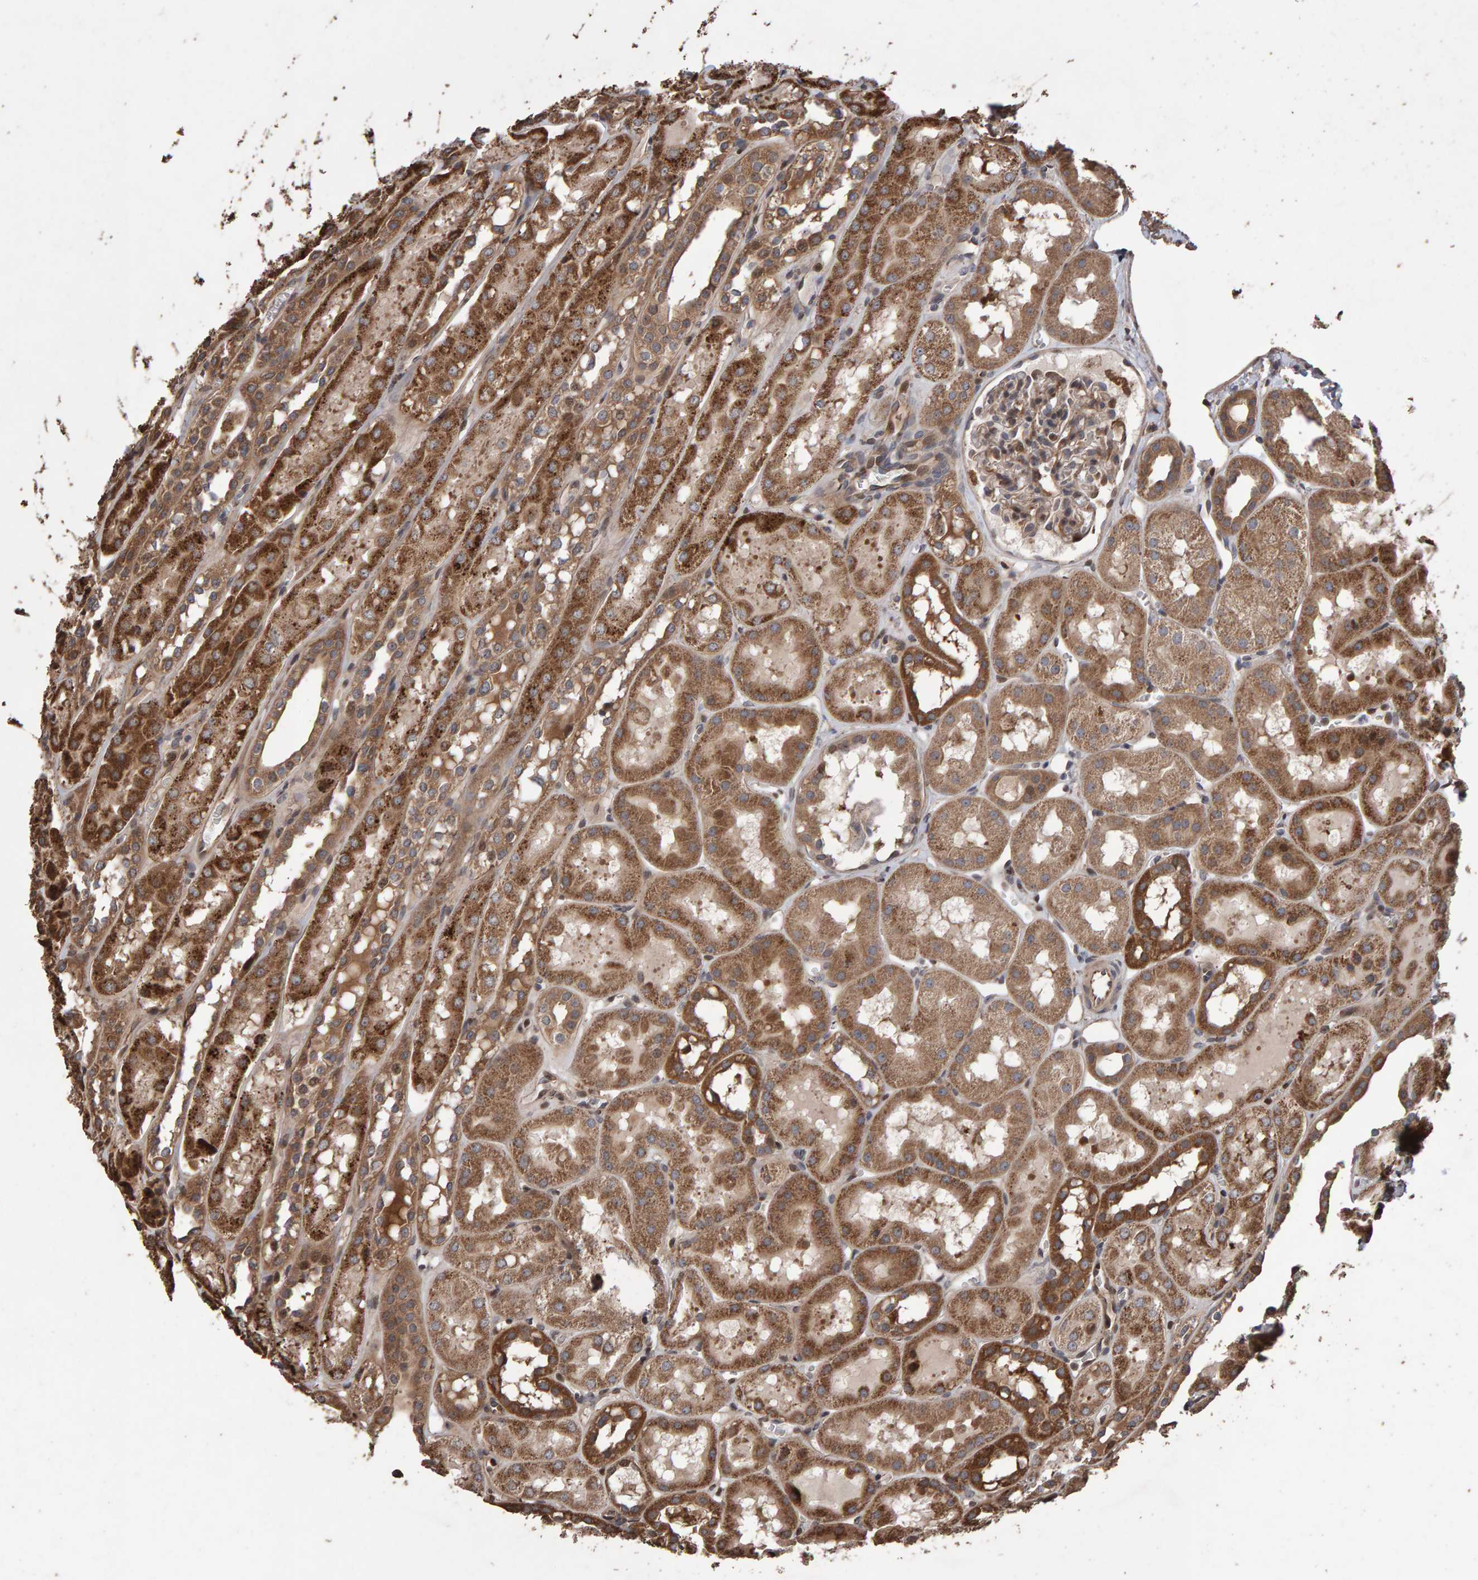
{"staining": {"intensity": "weak", "quantity": ">75%", "location": "cytoplasmic/membranous"}, "tissue": "kidney", "cell_type": "Cells in glomeruli", "image_type": "normal", "snomed": [{"axis": "morphology", "description": "Normal tissue, NOS"}, {"axis": "topography", "description": "Kidney"}, {"axis": "topography", "description": "Urinary bladder"}], "caption": "Unremarkable kidney demonstrates weak cytoplasmic/membranous positivity in about >75% of cells in glomeruli, visualized by immunohistochemistry.", "gene": "OSBP2", "patient": {"sex": "male", "age": 16}}